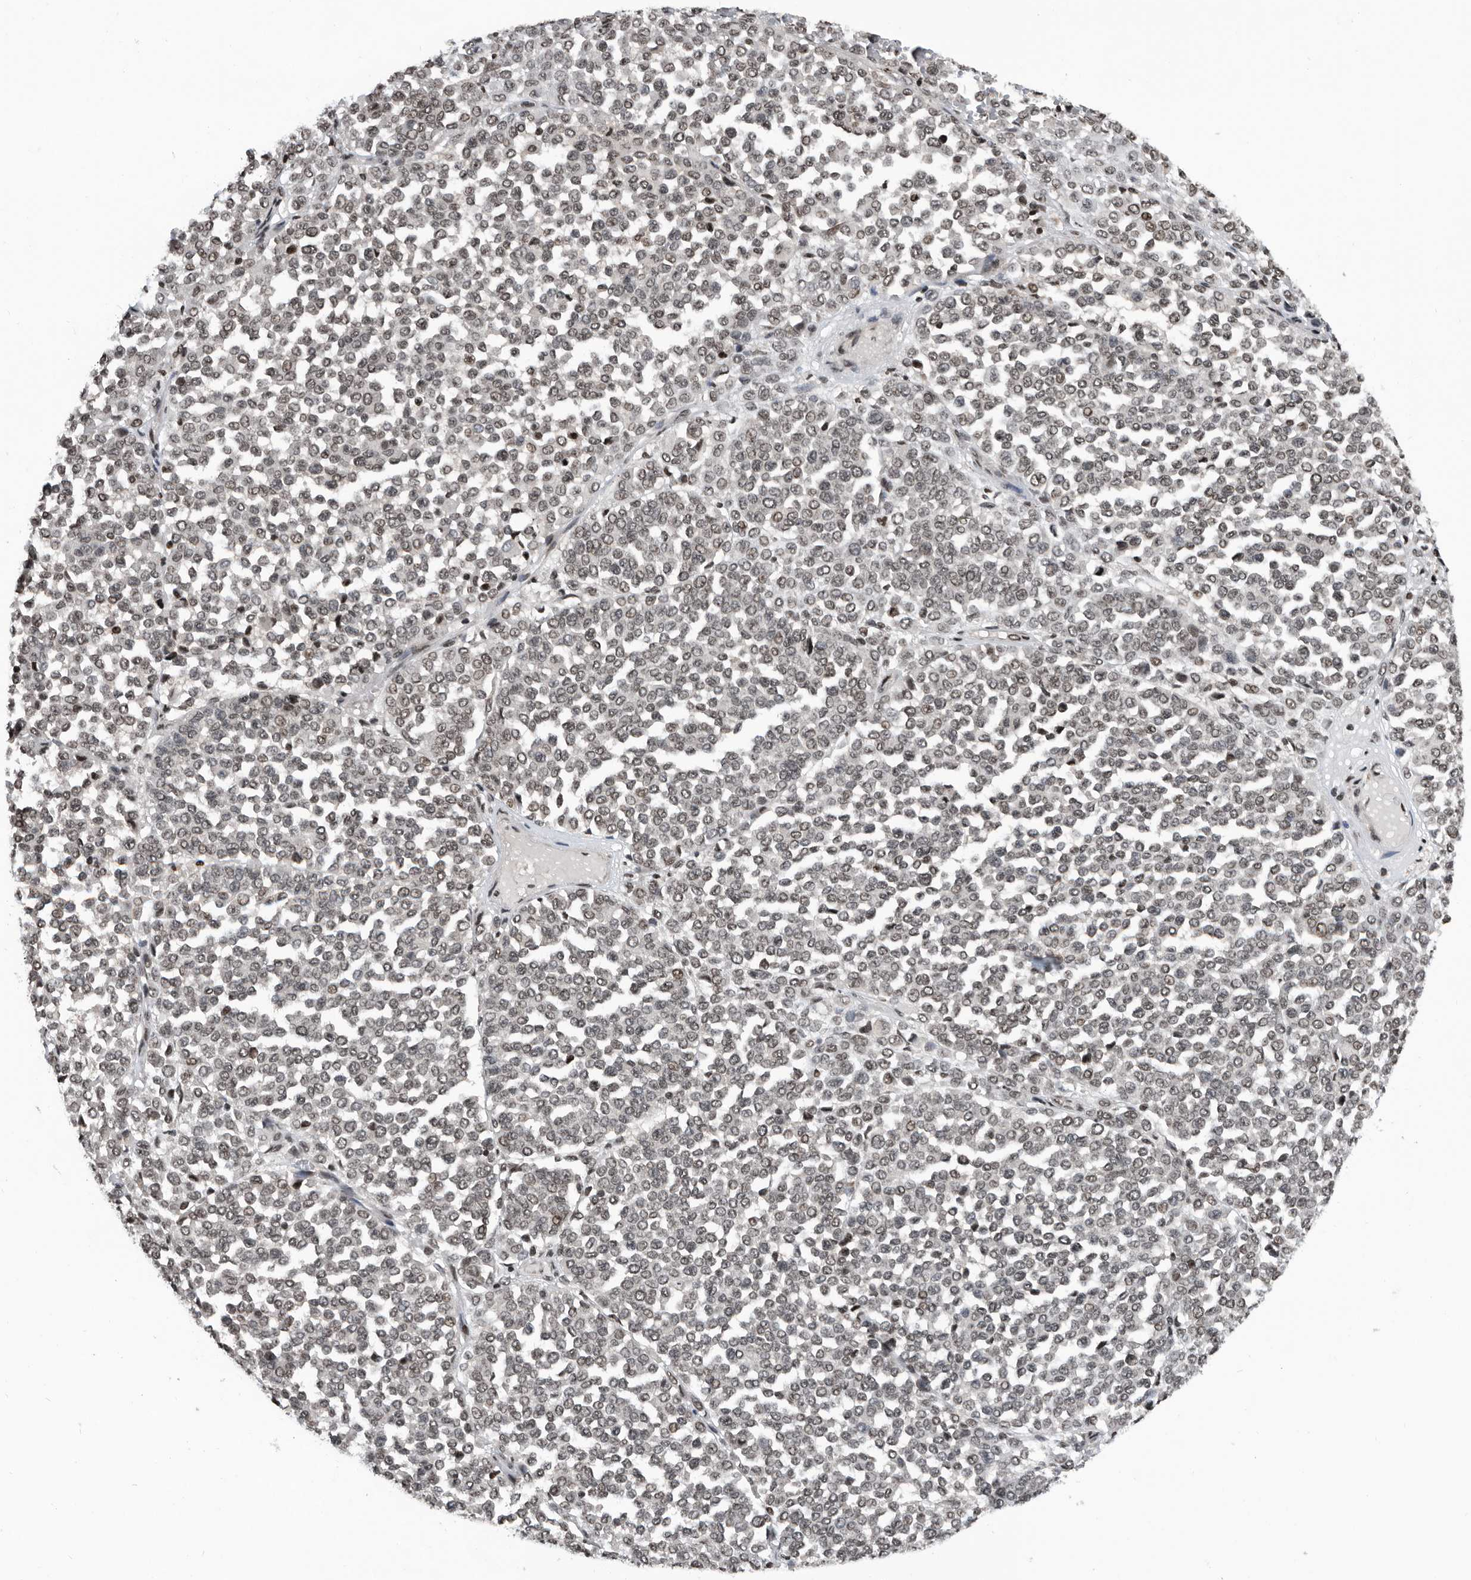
{"staining": {"intensity": "weak", "quantity": "25%-75%", "location": "nuclear"}, "tissue": "melanoma", "cell_type": "Tumor cells", "image_type": "cancer", "snomed": [{"axis": "morphology", "description": "Malignant melanoma, Metastatic site"}, {"axis": "topography", "description": "Pancreas"}], "caption": "Immunohistochemical staining of human malignant melanoma (metastatic site) exhibits weak nuclear protein positivity in about 25%-75% of tumor cells. (brown staining indicates protein expression, while blue staining denotes nuclei).", "gene": "SNRNP48", "patient": {"sex": "female", "age": 30}}